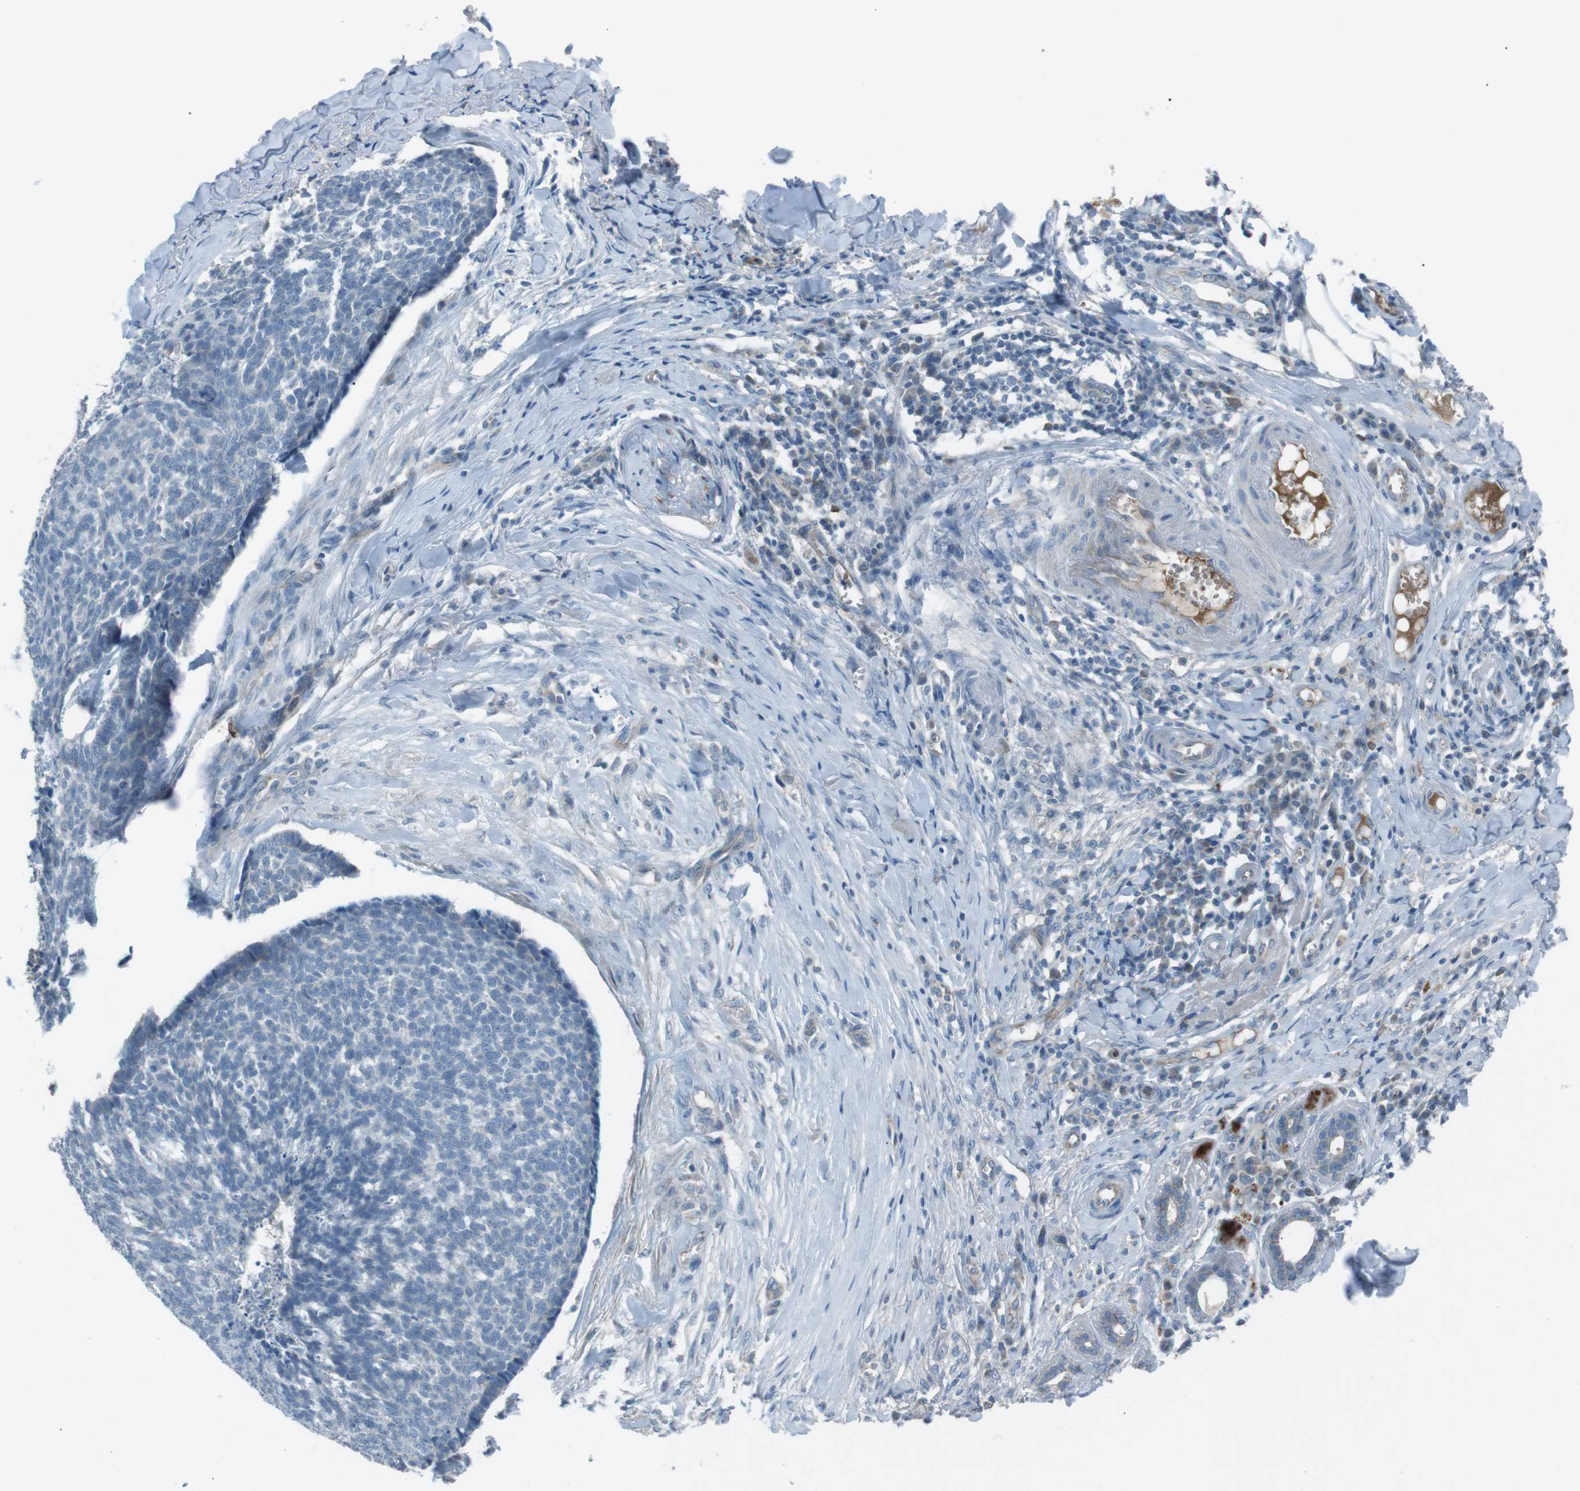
{"staining": {"intensity": "negative", "quantity": "none", "location": "none"}, "tissue": "skin cancer", "cell_type": "Tumor cells", "image_type": "cancer", "snomed": [{"axis": "morphology", "description": "Basal cell carcinoma"}, {"axis": "topography", "description": "Skin"}], "caption": "Tumor cells are negative for brown protein staining in skin basal cell carcinoma.", "gene": "SPTA1", "patient": {"sex": "male", "age": 84}}